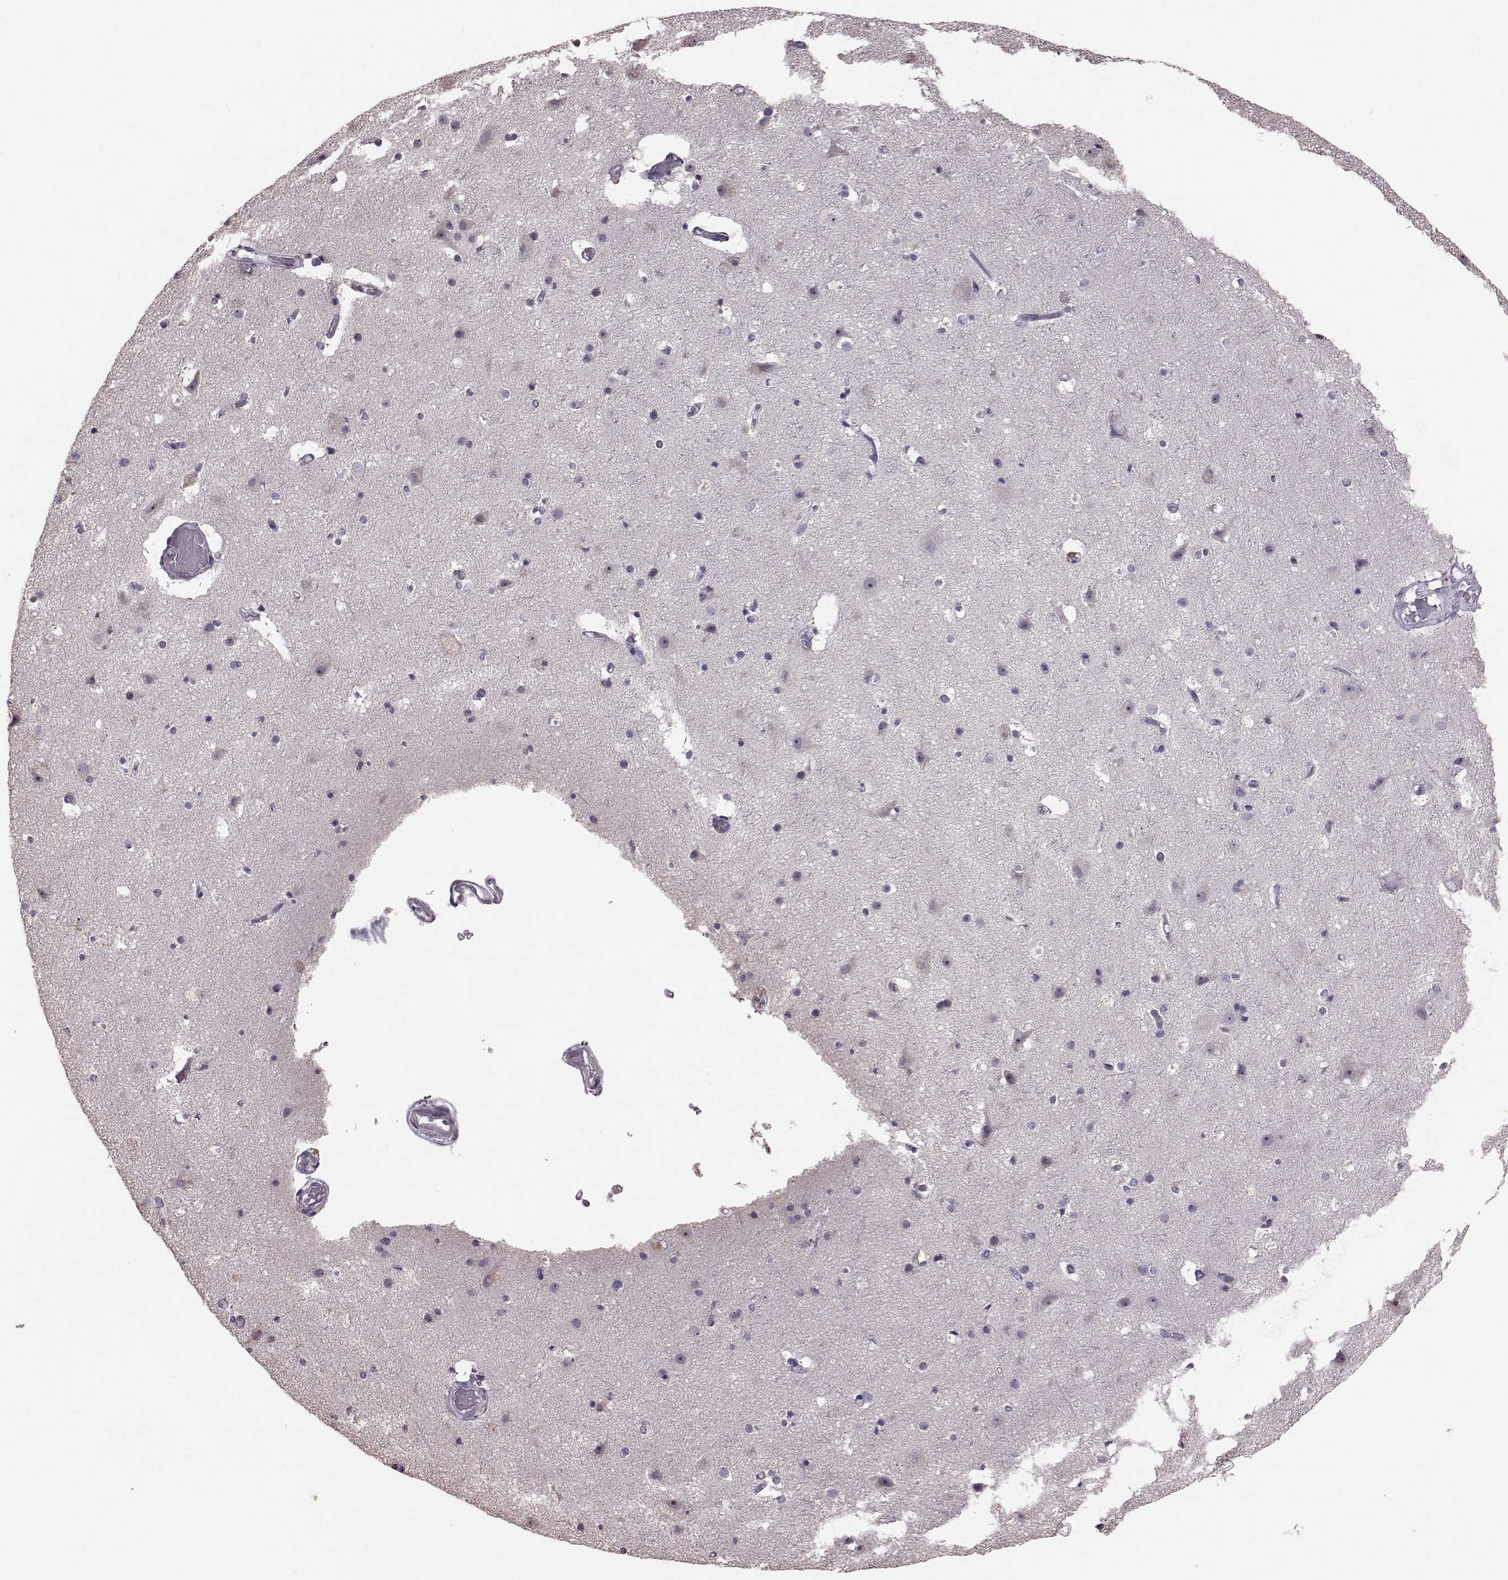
{"staining": {"intensity": "negative", "quantity": "none", "location": "none"}, "tissue": "cerebral cortex", "cell_type": "Endothelial cells", "image_type": "normal", "snomed": [{"axis": "morphology", "description": "Normal tissue, NOS"}, {"axis": "topography", "description": "Cerebral cortex"}], "caption": "IHC photomicrograph of unremarkable human cerebral cortex stained for a protein (brown), which shows no staining in endothelial cells.", "gene": "ALDH3A1", "patient": {"sex": "female", "age": 52}}